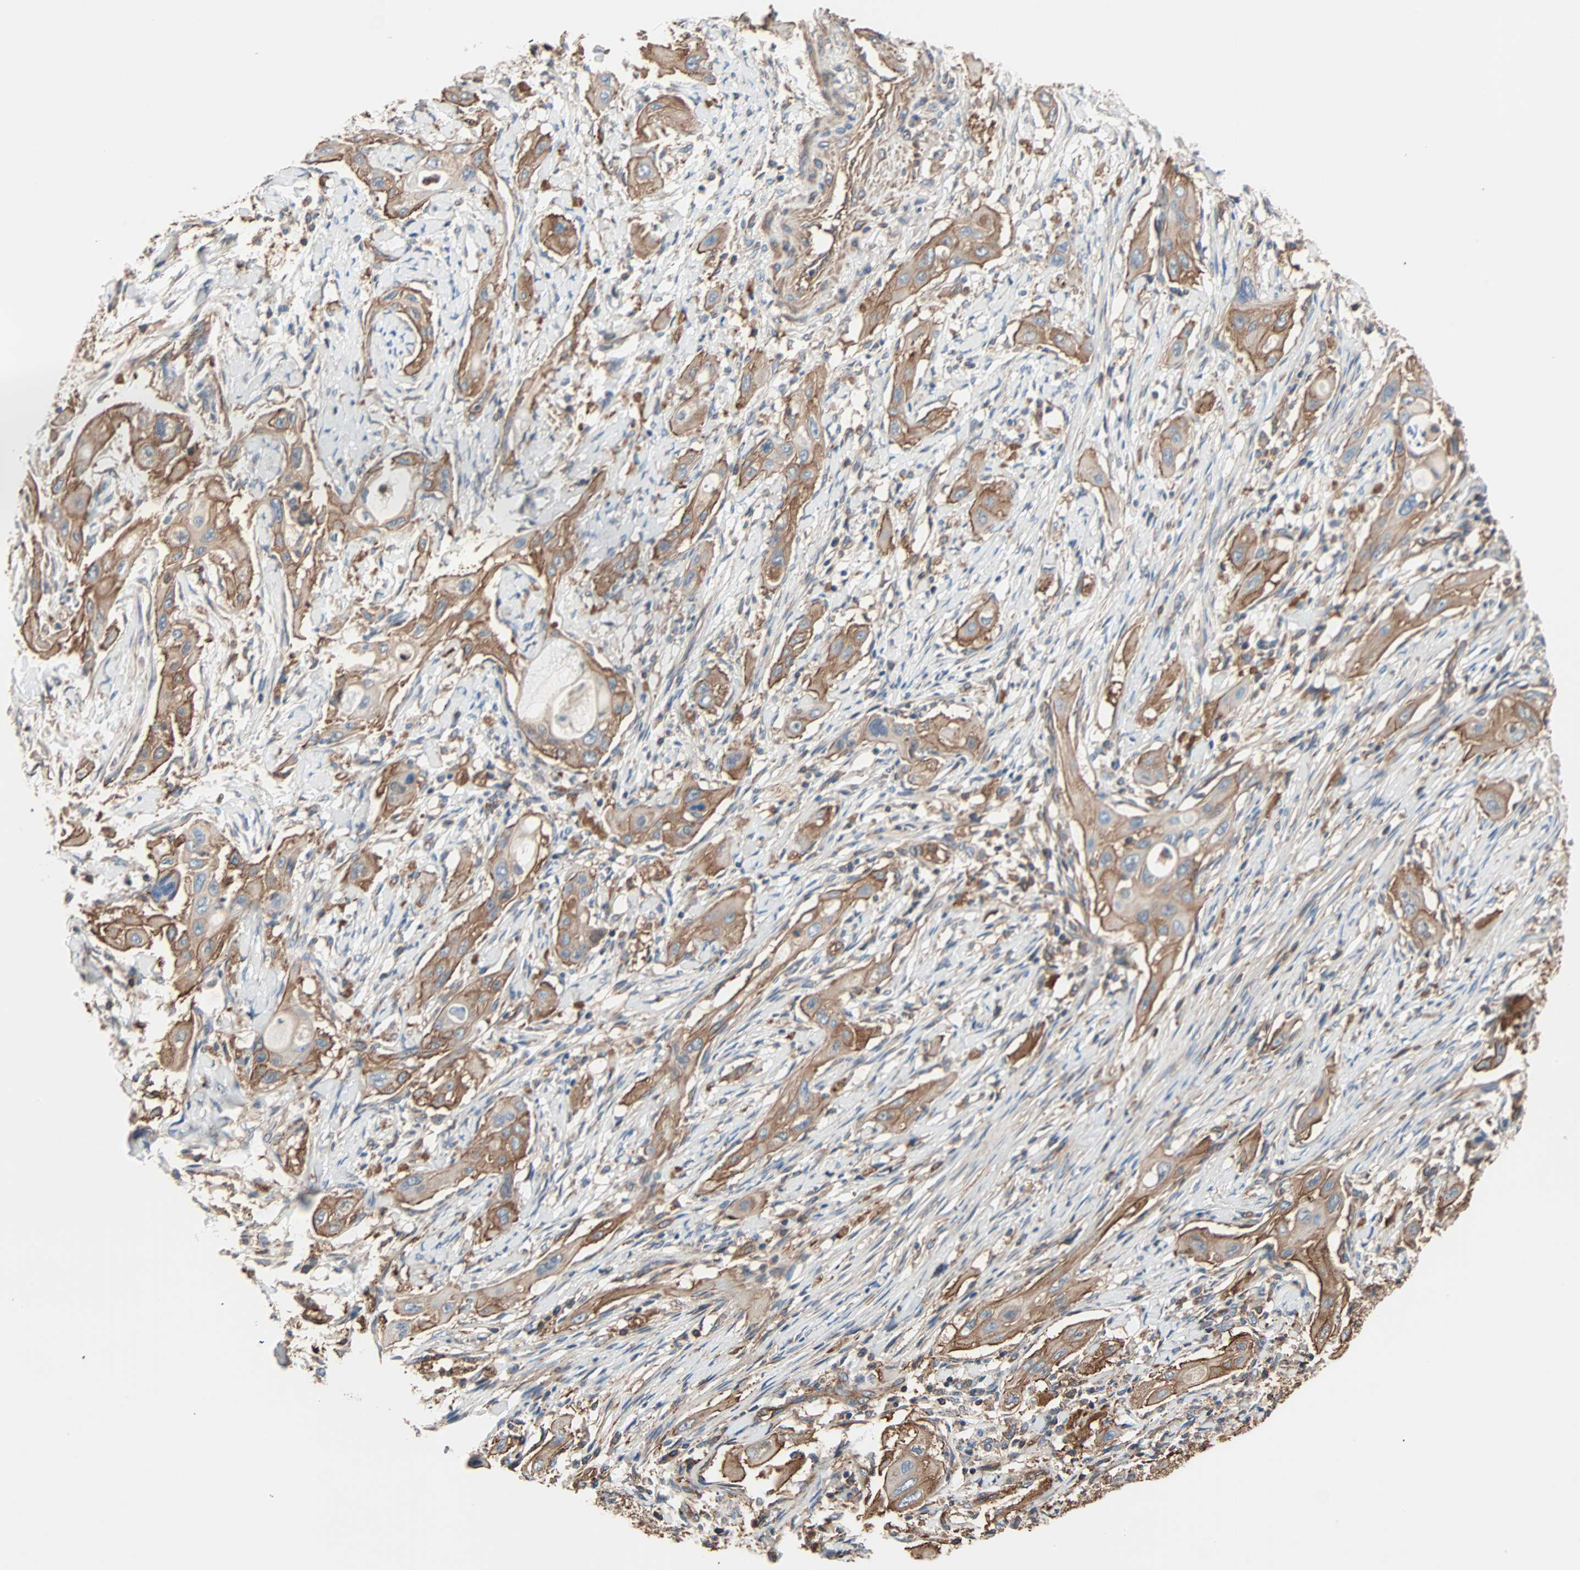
{"staining": {"intensity": "moderate", "quantity": ">75%", "location": "cytoplasmic/membranous"}, "tissue": "lung cancer", "cell_type": "Tumor cells", "image_type": "cancer", "snomed": [{"axis": "morphology", "description": "Squamous cell carcinoma, NOS"}, {"axis": "topography", "description": "Lung"}], "caption": "Human lung cancer stained for a protein (brown) exhibits moderate cytoplasmic/membranous positive positivity in approximately >75% of tumor cells.", "gene": "GALNT10", "patient": {"sex": "female", "age": 47}}